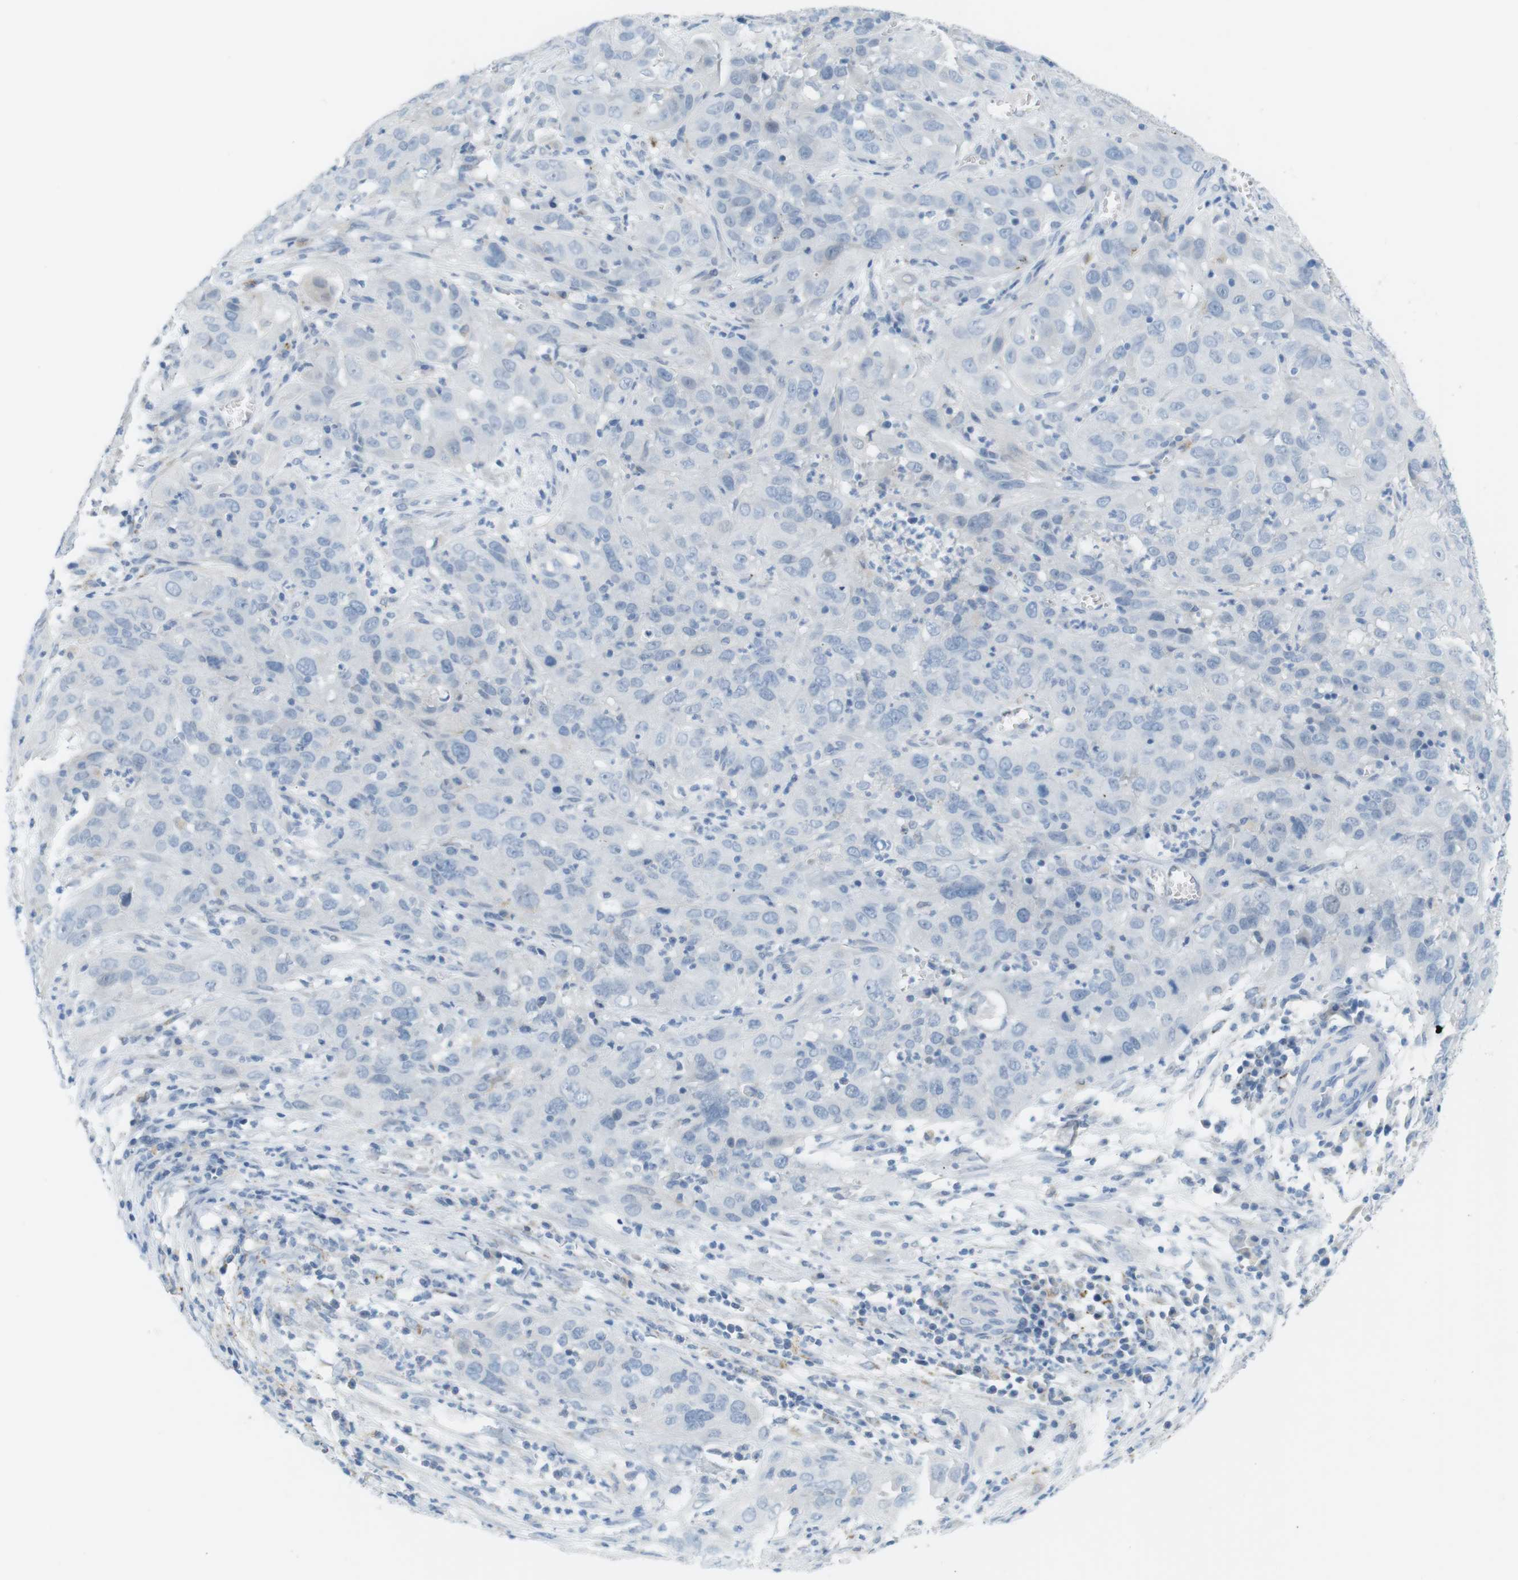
{"staining": {"intensity": "negative", "quantity": "none", "location": "none"}, "tissue": "cervical cancer", "cell_type": "Tumor cells", "image_type": "cancer", "snomed": [{"axis": "morphology", "description": "Squamous cell carcinoma, NOS"}, {"axis": "topography", "description": "Cervix"}], "caption": "The photomicrograph demonstrates no staining of tumor cells in squamous cell carcinoma (cervical). Brightfield microscopy of immunohistochemistry (IHC) stained with DAB (brown) and hematoxylin (blue), captured at high magnification.", "gene": "YIPF1", "patient": {"sex": "female", "age": 32}}